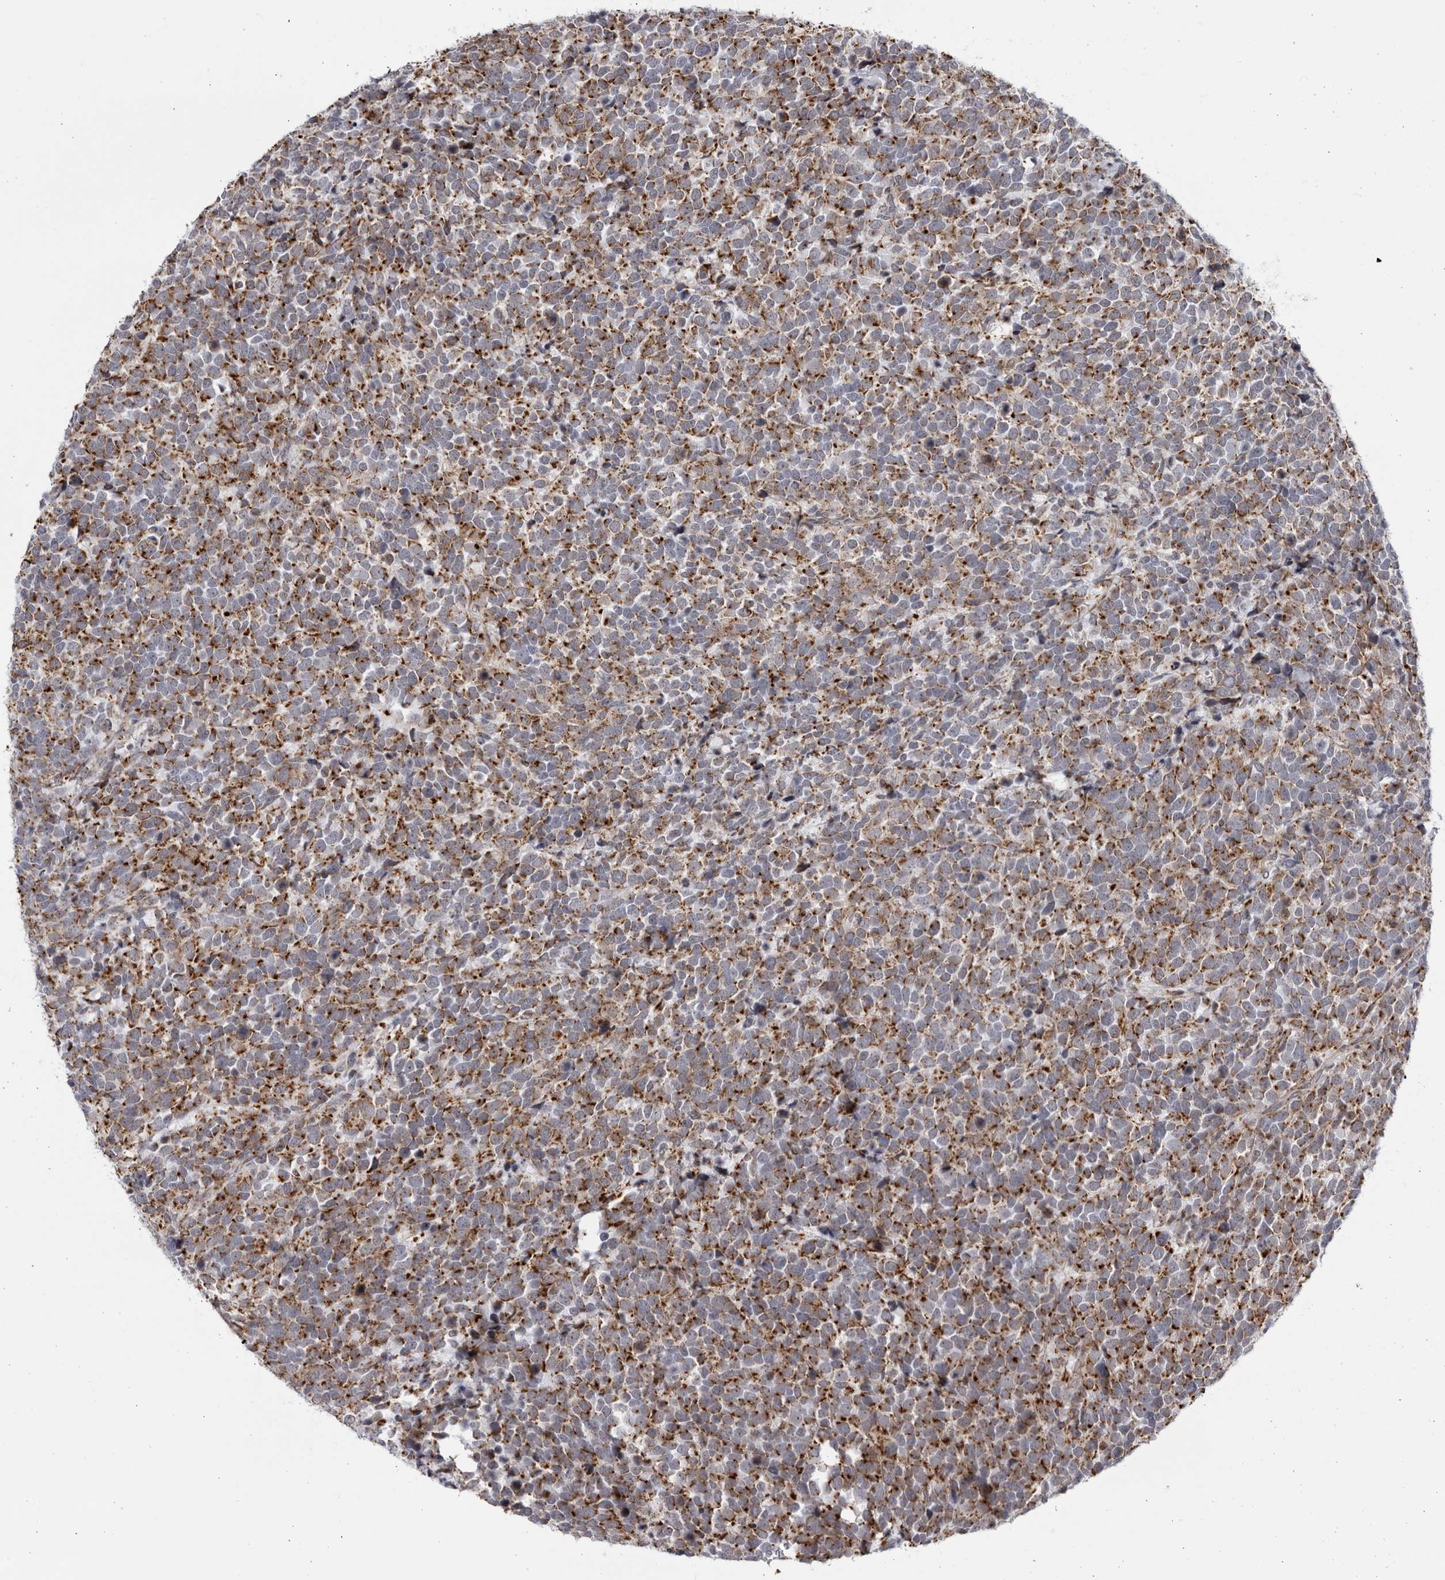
{"staining": {"intensity": "strong", "quantity": "25%-75%", "location": "cytoplasmic/membranous"}, "tissue": "urothelial cancer", "cell_type": "Tumor cells", "image_type": "cancer", "snomed": [{"axis": "morphology", "description": "Urothelial carcinoma, High grade"}, {"axis": "topography", "description": "Urinary bladder"}], "caption": "High-power microscopy captured an IHC photomicrograph of urothelial cancer, revealing strong cytoplasmic/membranous staining in about 25%-75% of tumor cells.", "gene": "RBM34", "patient": {"sex": "female", "age": 82}}